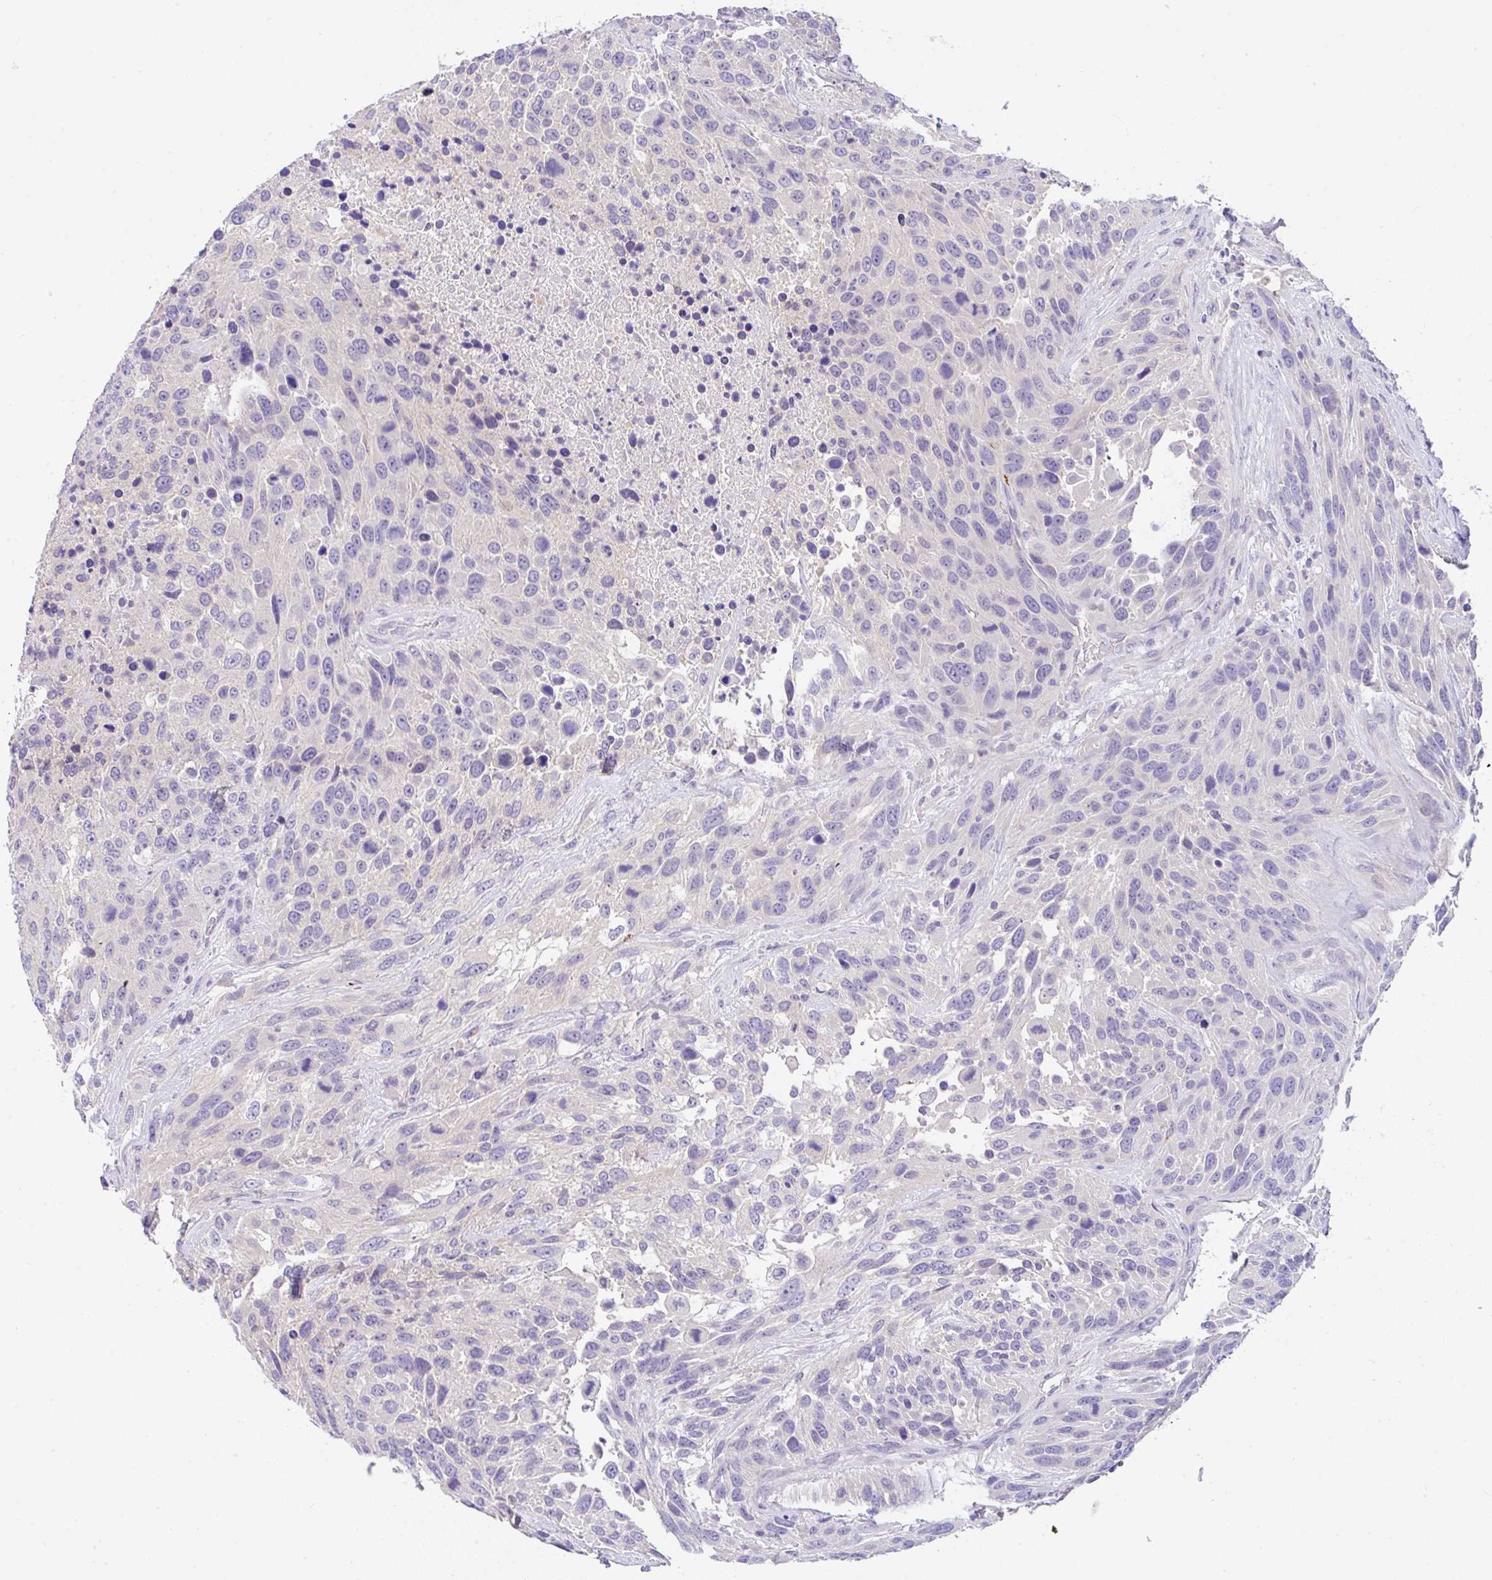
{"staining": {"intensity": "negative", "quantity": "none", "location": "none"}, "tissue": "urothelial cancer", "cell_type": "Tumor cells", "image_type": "cancer", "snomed": [{"axis": "morphology", "description": "Urothelial carcinoma, High grade"}, {"axis": "topography", "description": "Urinary bladder"}], "caption": "IHC of human urothelial cancer displays no positivity in tumor cells. The staining was performed using DAB to visualize the protein expression in brown, while the nuclei were stained in blue with hematoxylin (Magnification: 20x).", "gene": "SERPINE3", "patient": {"sex": "female", "age": 70}}